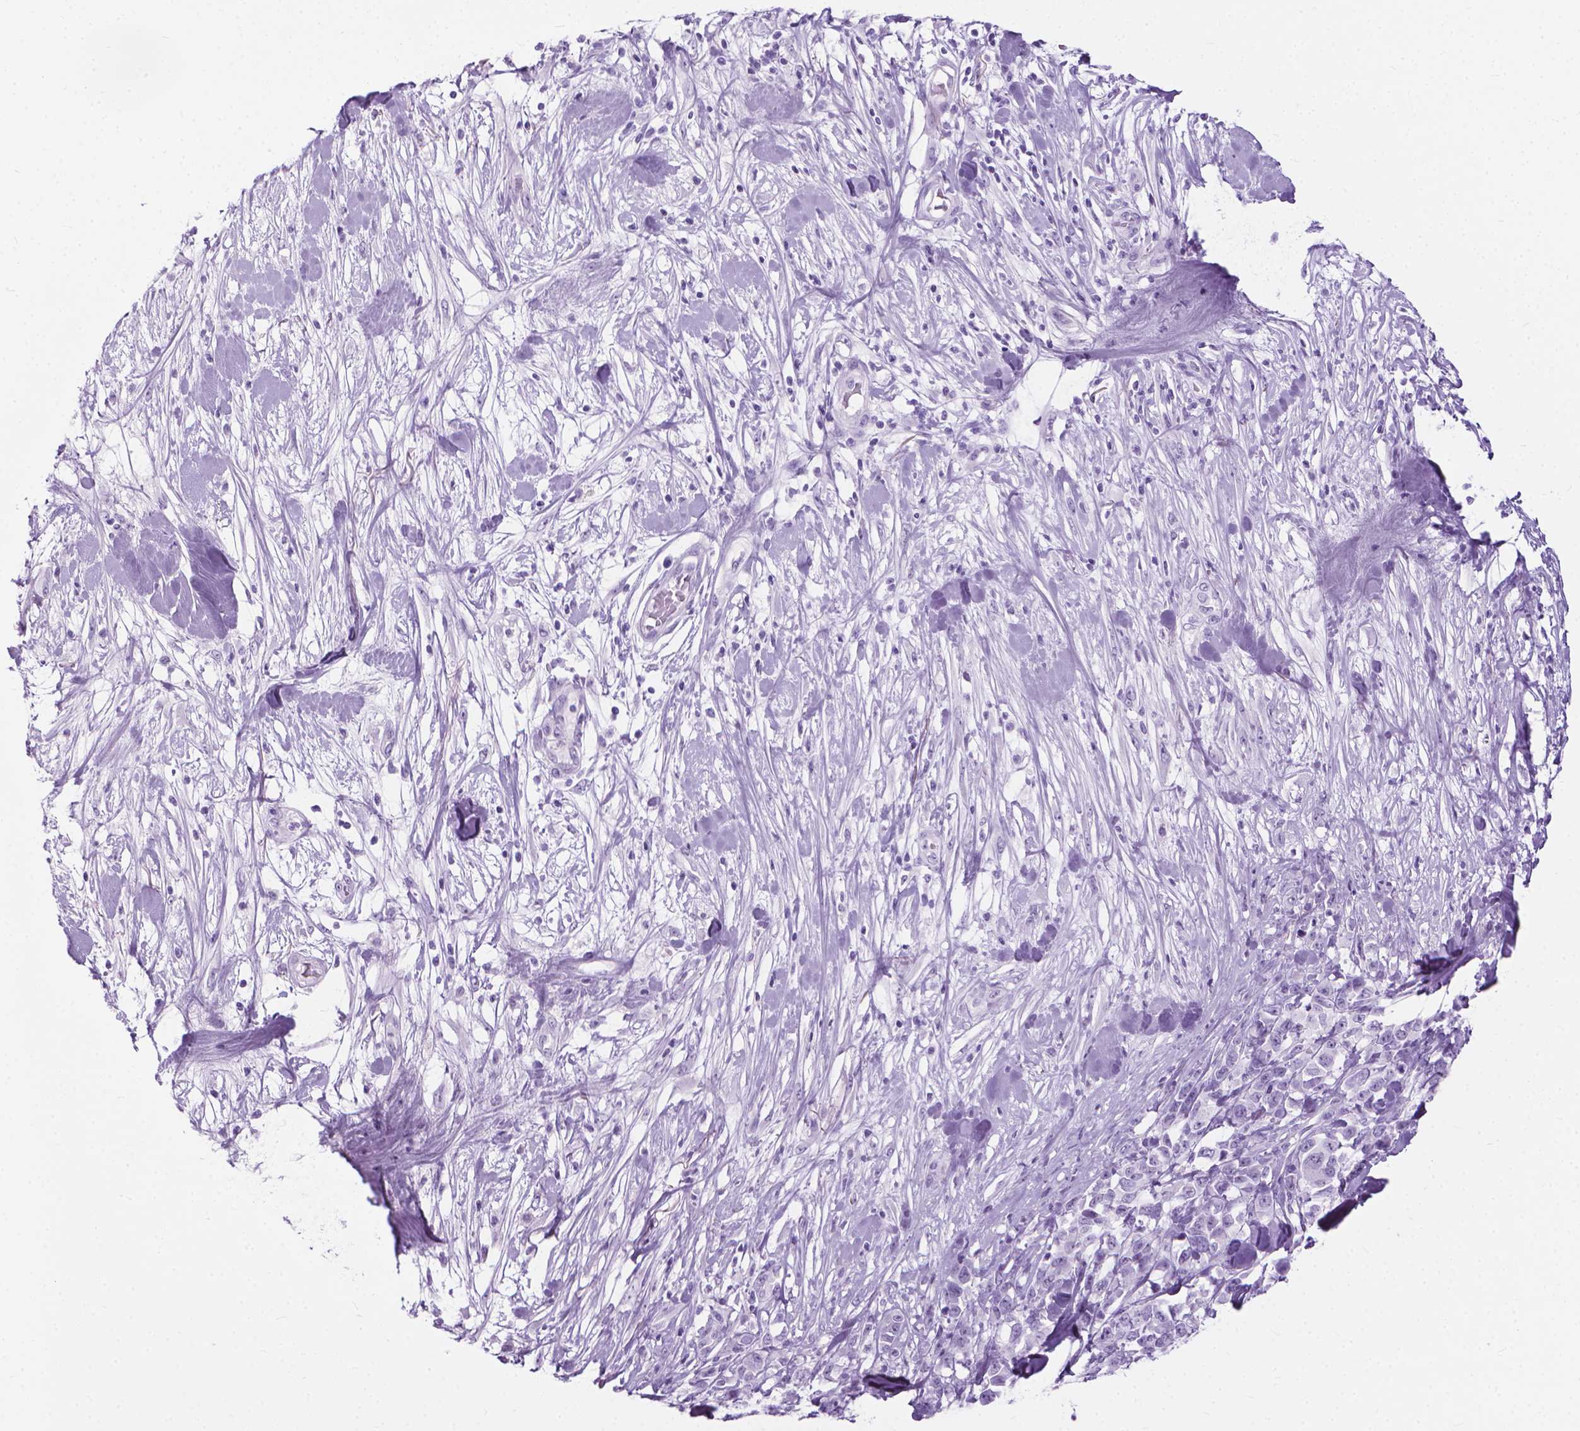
{"staining": {"intensity": "negative", "quantity": "none", "location": "none"}, "tissue": "melanoma", "cell_type": "Tumor cells", "image_type": "cancer", "snomed": [{"axis": "morphology", "description": "Malignant melanoma, Metastatic site"}, {"axis": "topography", "description": "Skin"}], "caption": "A high-resolution image shows immunohistochemistry staining of melanoma, which demonstrates no significant expression in tumor cells. The staining was performed using DAB to visualize the protein expression in brown, while the nuclei were stained in blue with hematoxylin (Magnification: 20x).", "gene": "HTR2B", "patient": {"sex": "male", "age": 84}}